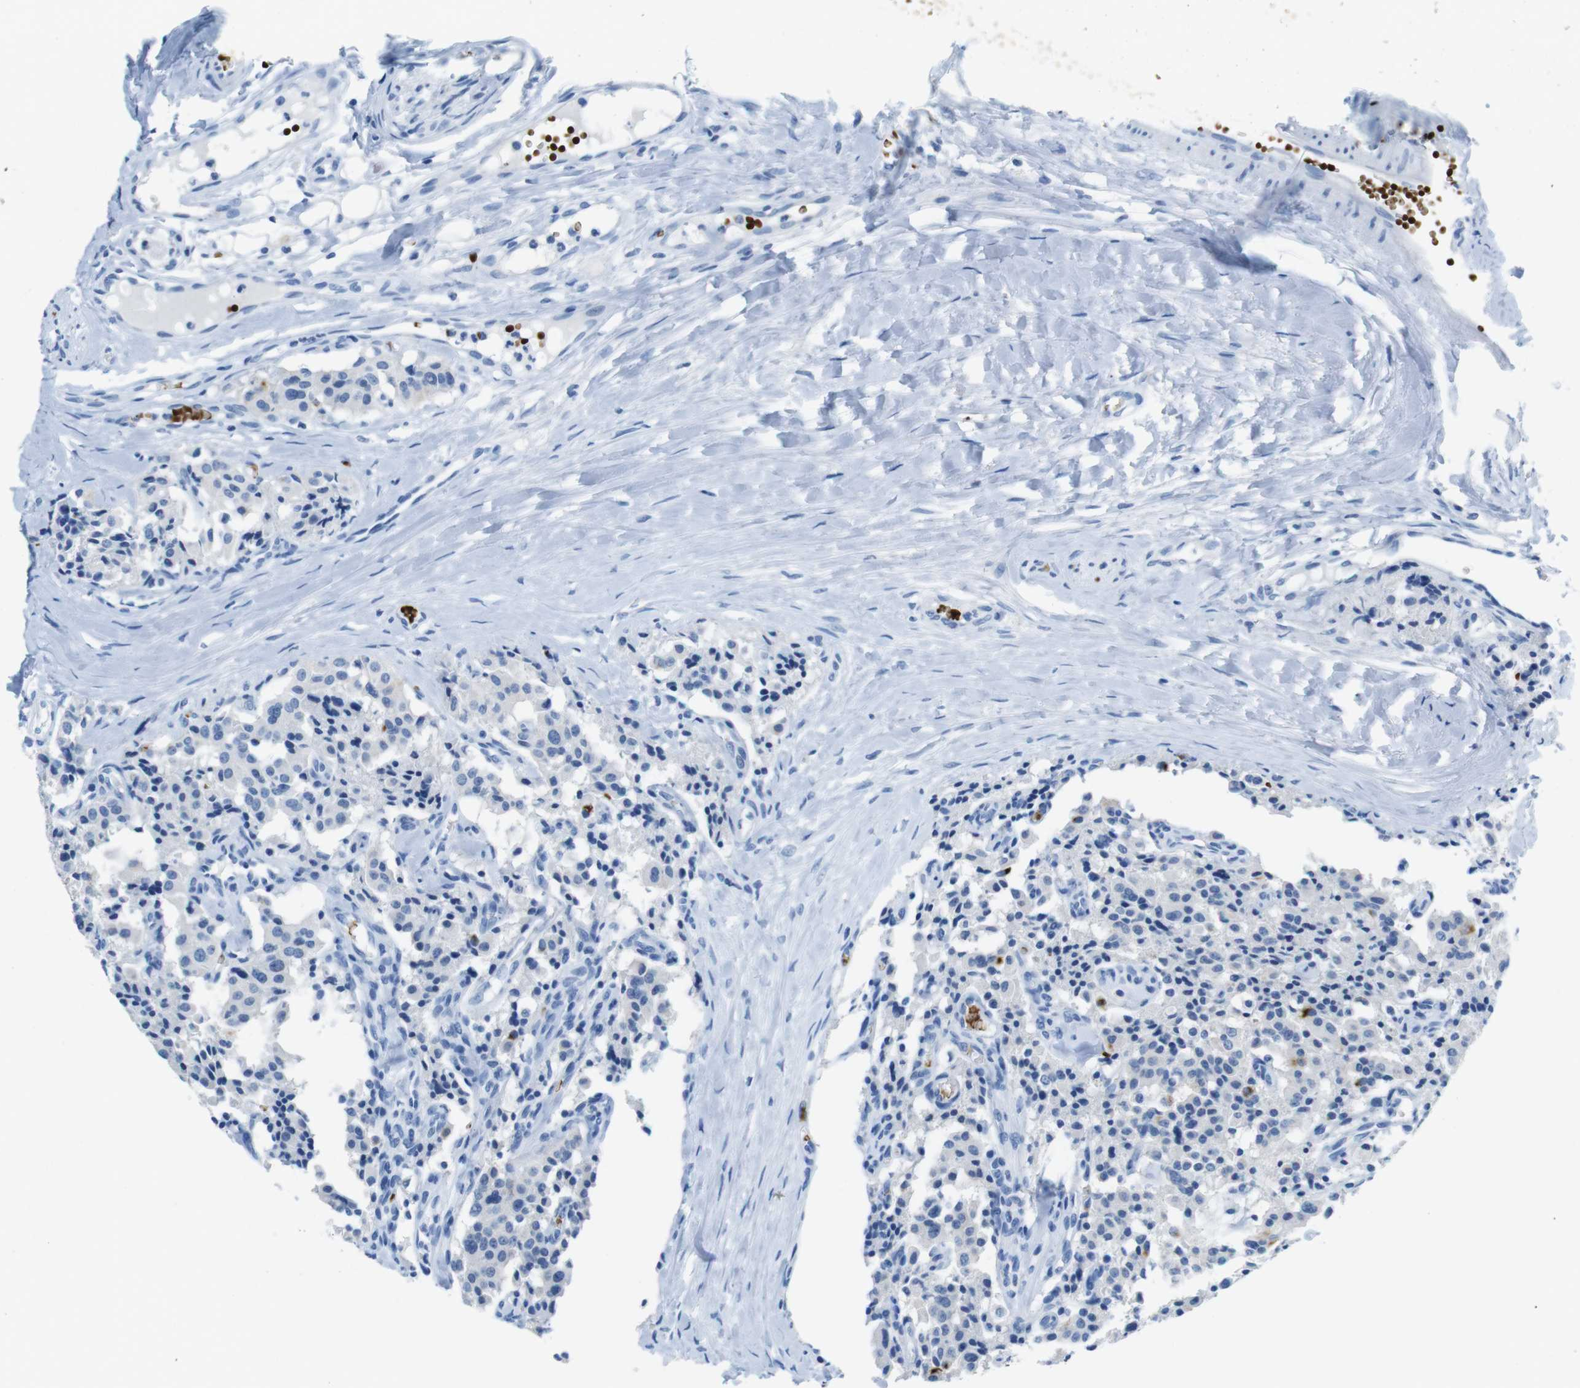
{"staining": {"intensity": "negative", "quantity": "none", "location": "none"}, "tissue": "carcinoid", "cell_type": "Tumor cells", "image_type": "cancer", "snomed": [{"axis": "morphology", "description": "Carcinoid, malignant, NOS"}, {"axis": "topography", "description": "Lung"}], "caption": "The photomicrograph reveals no significant expression in tumor cells of carcinoid.", "gene": "TFAP2C", "patient": {"sex": "male", "age": 30}}